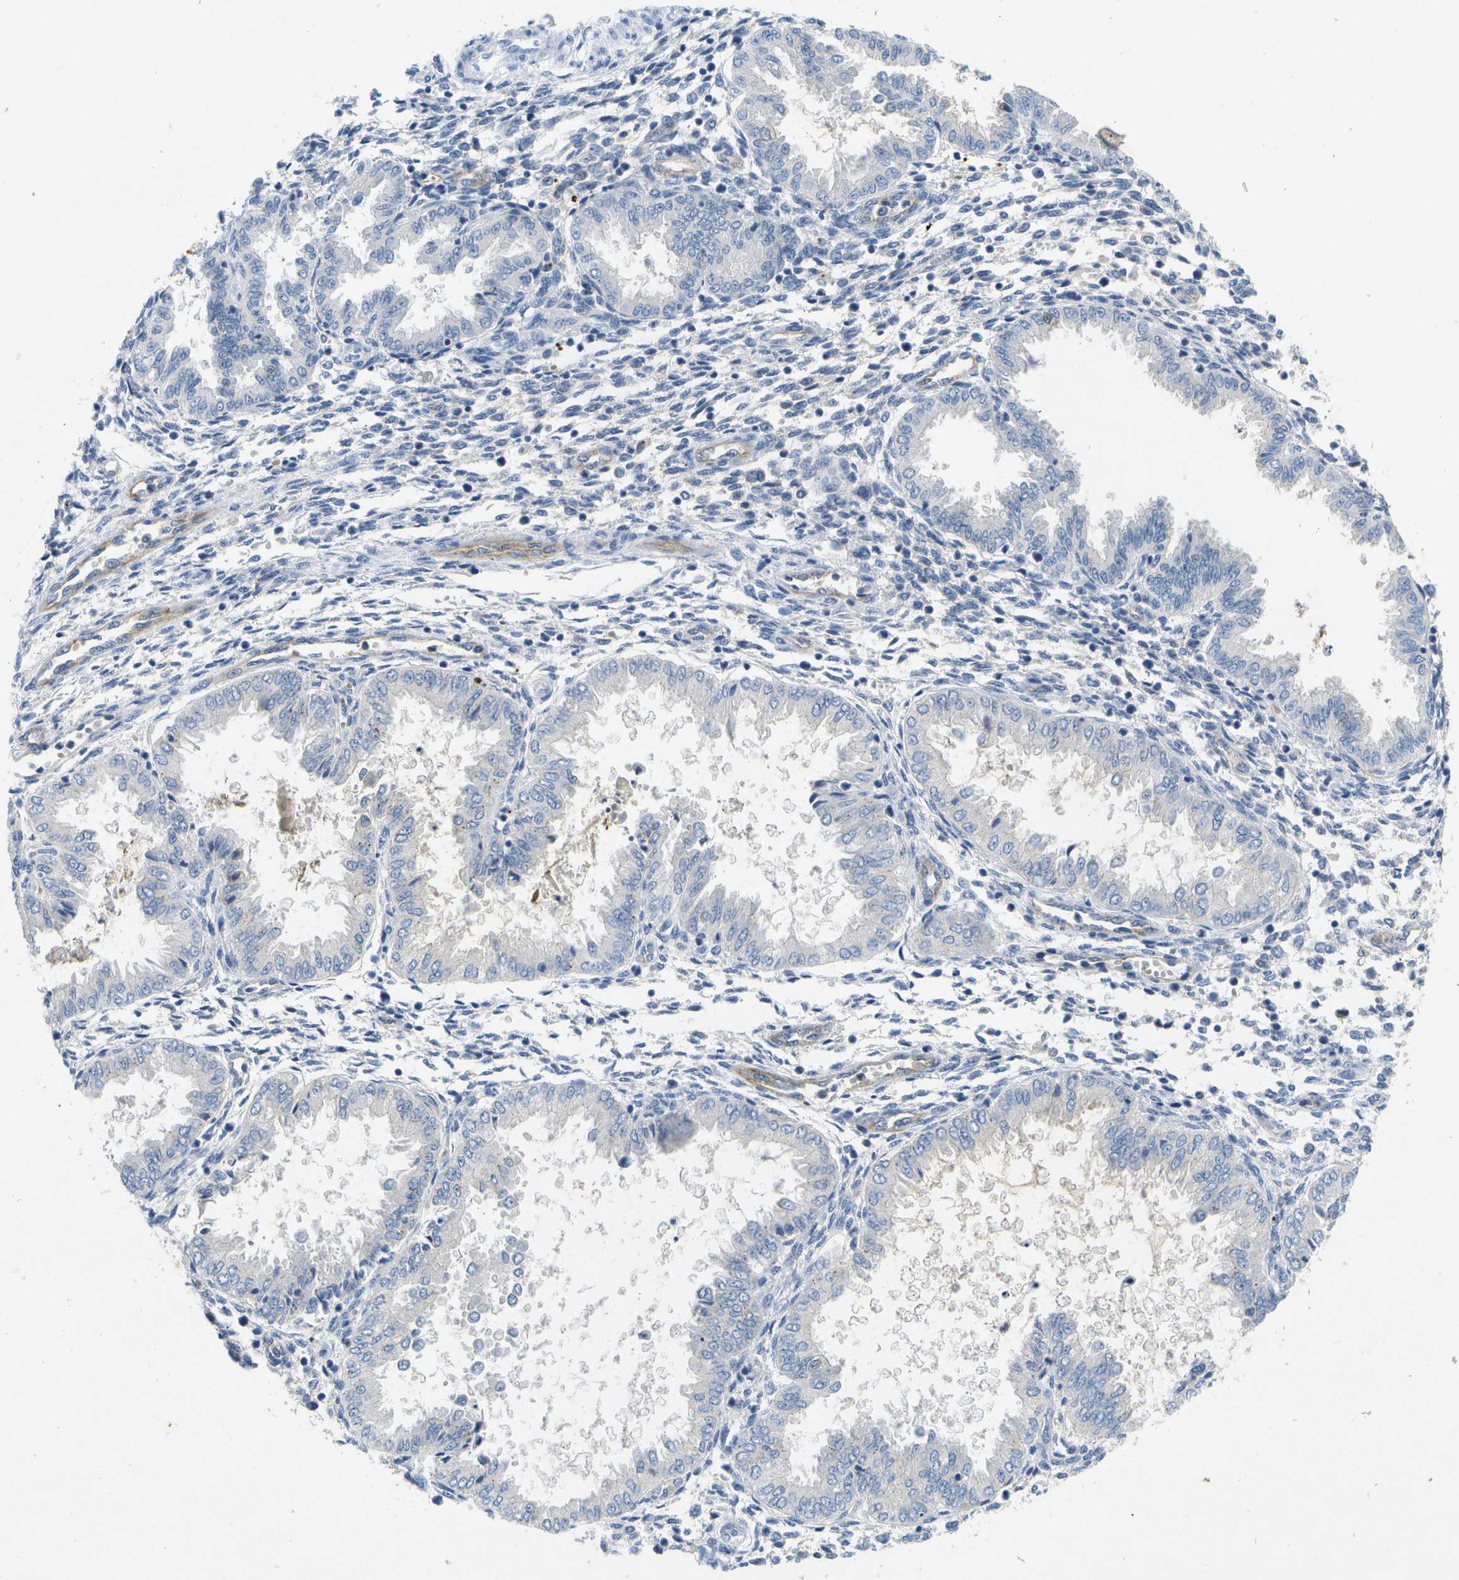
{"staining": {"intensity": "negative", "quantity": "none", "location": "none"}, "tissue": "endometrium", "cell_type": "Cells in endometrial stroma", "image_type": "normal", "snomed": [{"axis": "morphology", "description": "Normal tissue, NOS"}, {"axis": "topography", "description": "Endometrium"}], "caption": "DAB immunohistochemical staining of unremarkable human endometrium reveals no significant staining in cells in endometrial stroma.", "gene": "LIPG", "patient": {"sex": "female", "age": 33}}